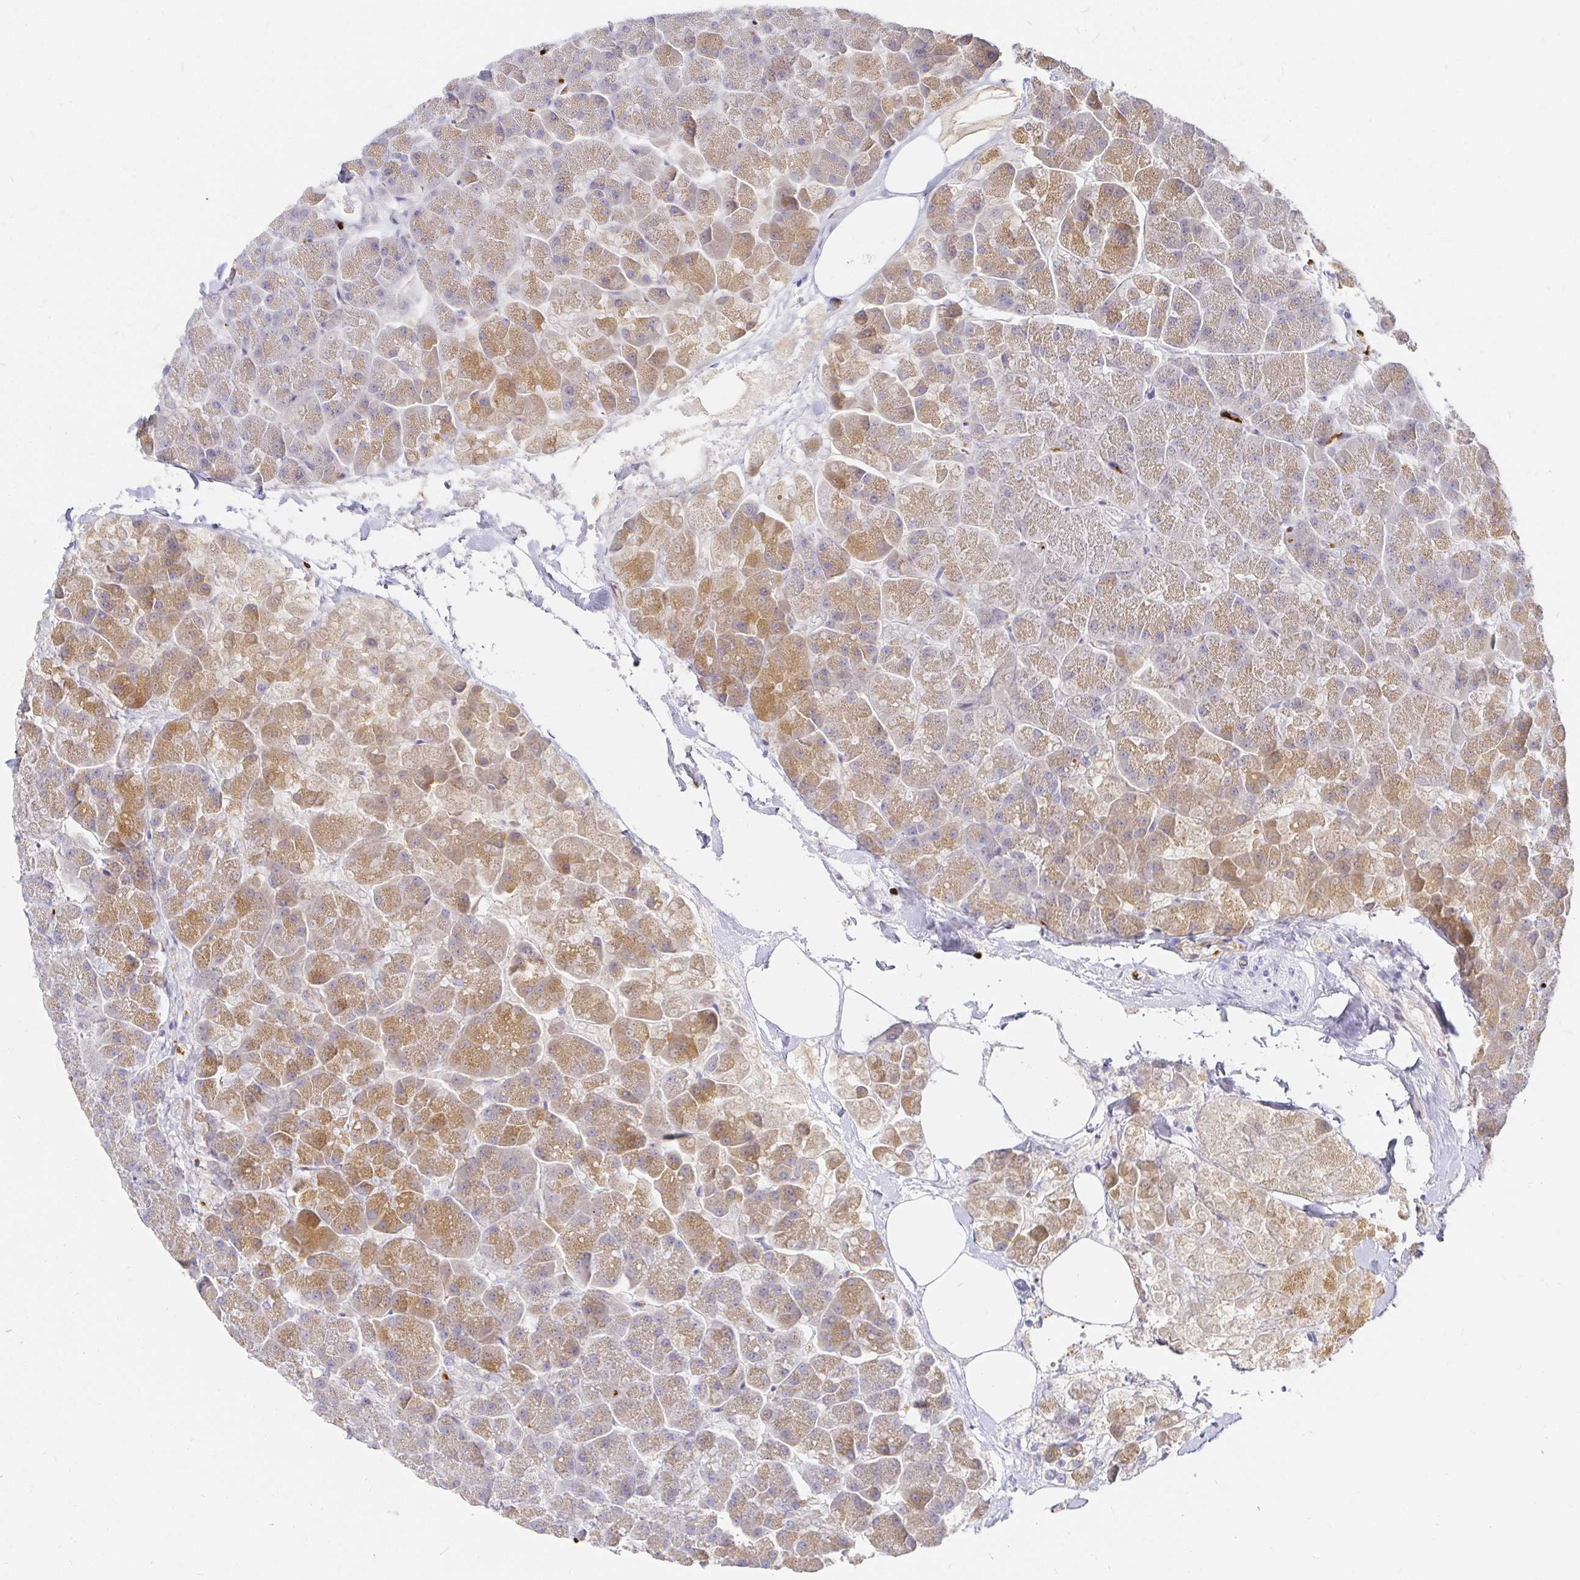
{"staining": {"intensity": "moderate", "quantity": "25%-75%", "location": "cytoplasmic/membranous"}, "tissue": "pancreas", "cell_type": "Exocrine glandular cells", "image_type": "normal", "snomed": [{"axis": "morphology", "description": "Normal tissue, NOS"}, {"axis": "topography", "description": "Pancreas"}, {"axis": "topography", "description": "Peripheral nerve tissue"}], "caption": "Pancreas stained with DAB (3,3'-diaminobenzidine) IHC demonstrates medium levels of moderate cytoplasmic/membranous expression in approximately 25%-75% of exocrine glandular cells.", "gene": "FGF21", "patient": {"sex": "male", "age": 54}}